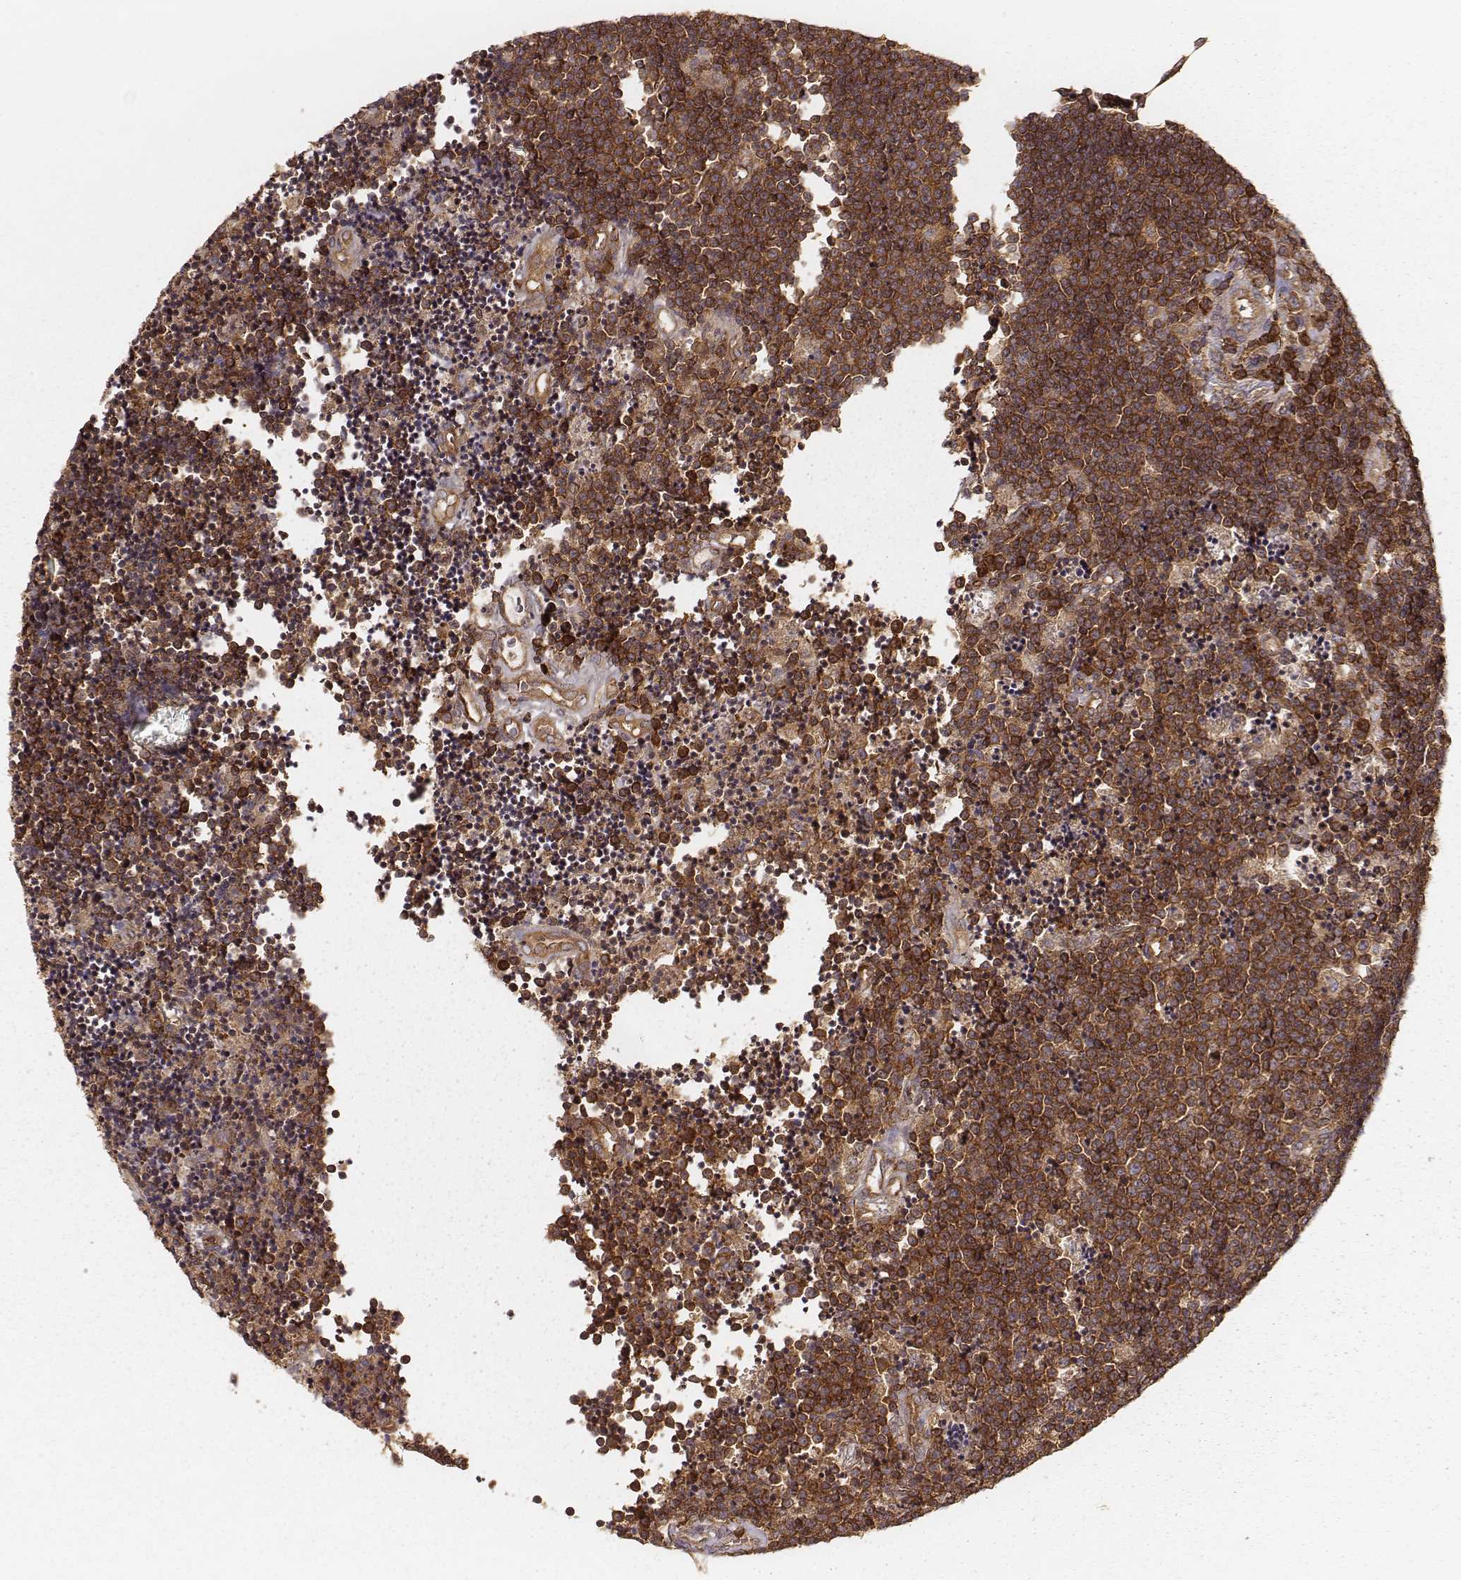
{"staining": {"intensity": "strong", "quantity": ">75%", "location": "cytoplasmic/membranous"}, "tissue": "lymphoma", "cell_type": "Tumor cells", "image_type": "cancer", "snomed": [{"axis": "morphology", "description": "Malignant lymphoma, non-Hodgkin's type, Low grade"}, {"axis": "topography", "description": "Brain"}], "caption": "Human malignant lymphoma, non-Hodgkin's type (low-grade) stained for a protein (brown) shows strong cytoplasmic/membranous positive expression in approximately >75% of tumor cells.", "gene": "CARS1", "patient": {"sex": "female", "age": 66}}